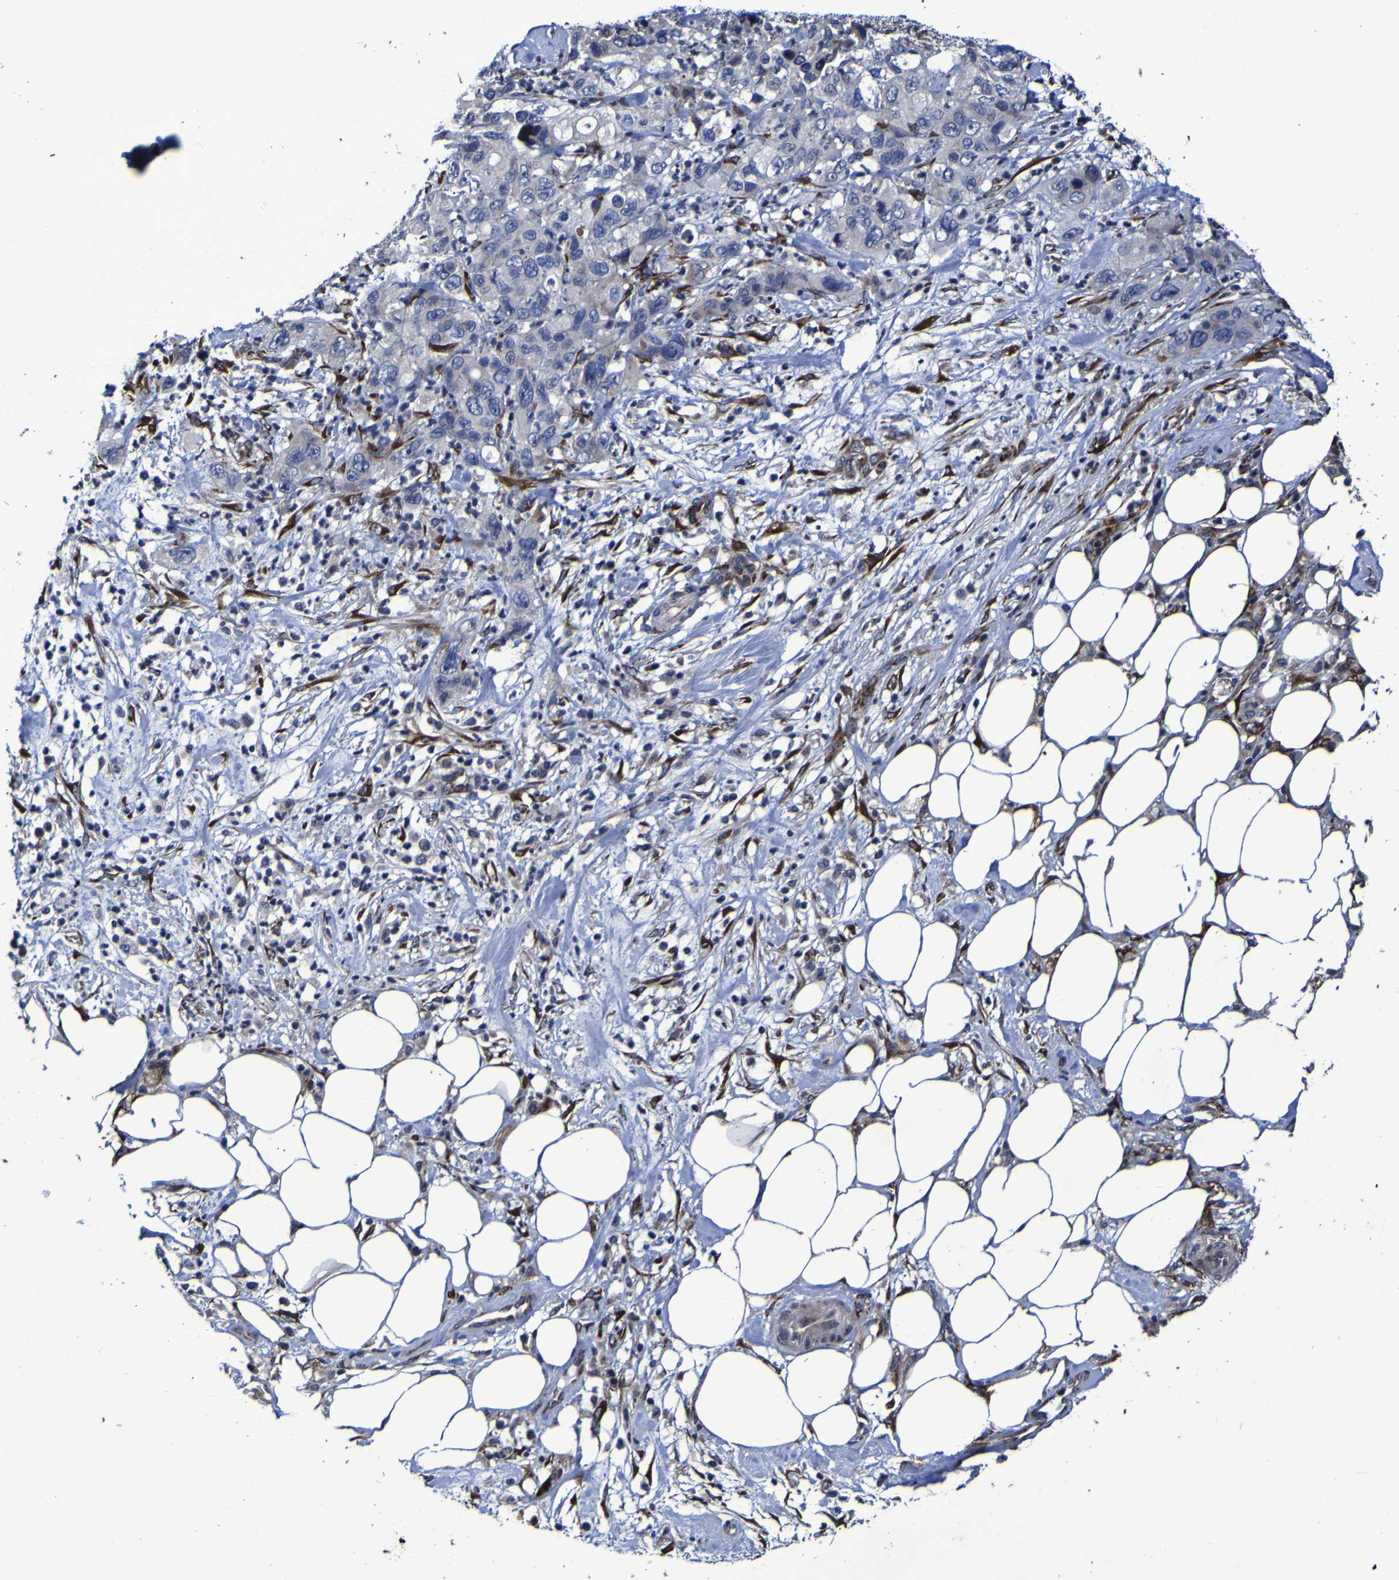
{"staining": {"intensity": "negative", "quantity": "none", "location": "none"}, "tissue": "pancreatic cancer", "cell_type": "Tumor cells", "image_type": "cancer", "snomed": [{"axis": "morphology", "description": "Adenocarcinoma, NOS"}, {"axis": "topography", "description": "Pancreas"}], "caption": "DAB immunohistochemical staining of human adenocarcinoma (pancreatic) demonstrates no significant staining in tumor cells. (DAB IHC visualized using brightfield microscopy, high magnification).", "gene": "P3H1", "patient": {"sex": "female", "age": 71}}